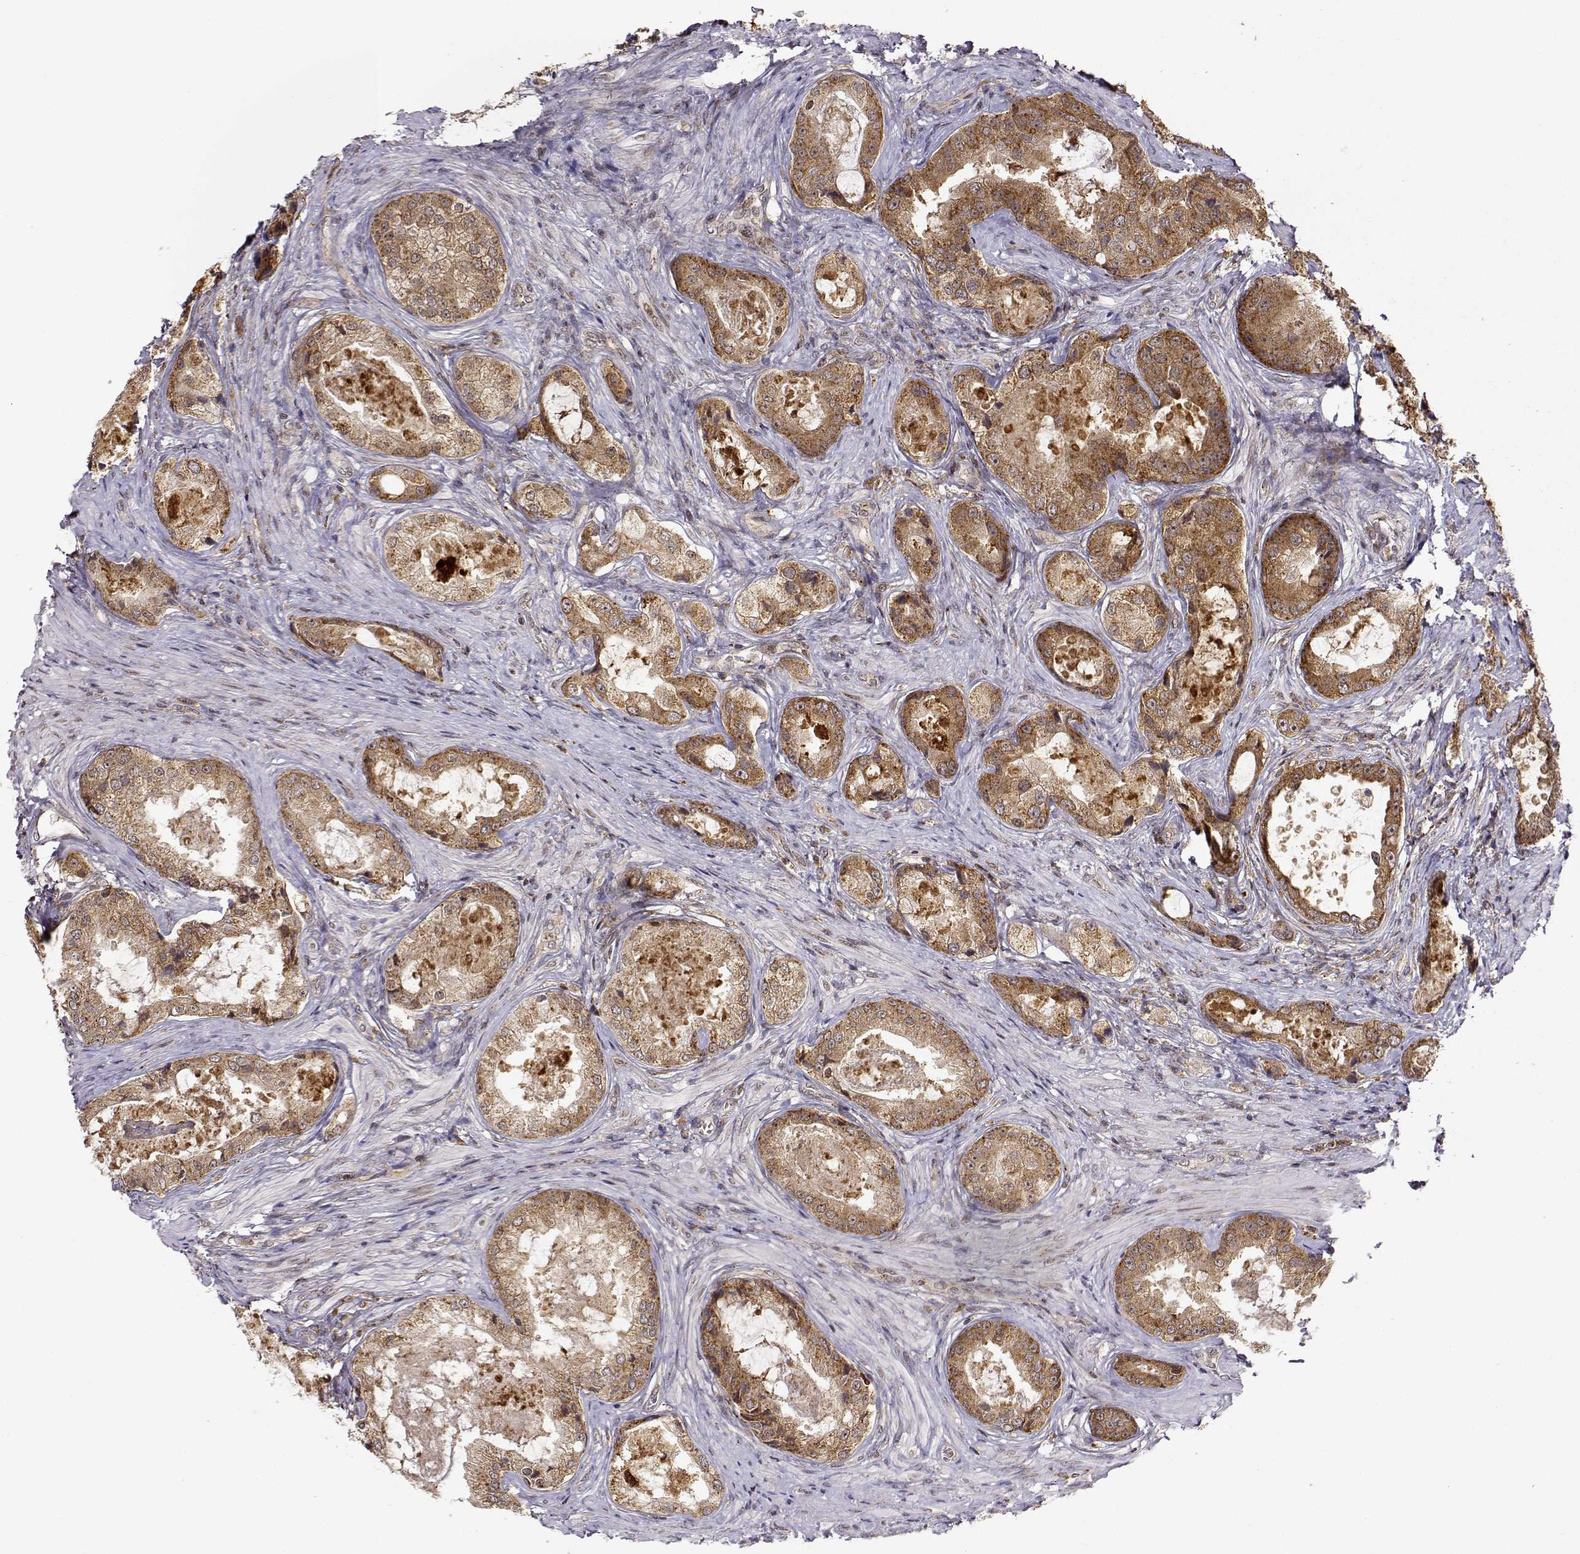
{"staining": {"intensity": "moderate", "quantity": ">75%", "location": "cytoplasmic/membranous"}, "tissue": "prostate cancer", "cell_type": "Tumor cells", "image_type": "cancer", "snomed": [{"axis": "morphology", "description": "Adenocarcinoma, Low grade"}, {"axis": "topography", "description": "Prostate"}], "caption": "An immunohistochemistry histopathology image of neoplastic tissue is shown. Protein staining in brown labels moderate cytoplasmic/membranous positivity in adenocarcinoma (low-grade) (prostate) within tumor cells.", "gene": "RNF13", "patient": {"sex": "male", "age": 68}}